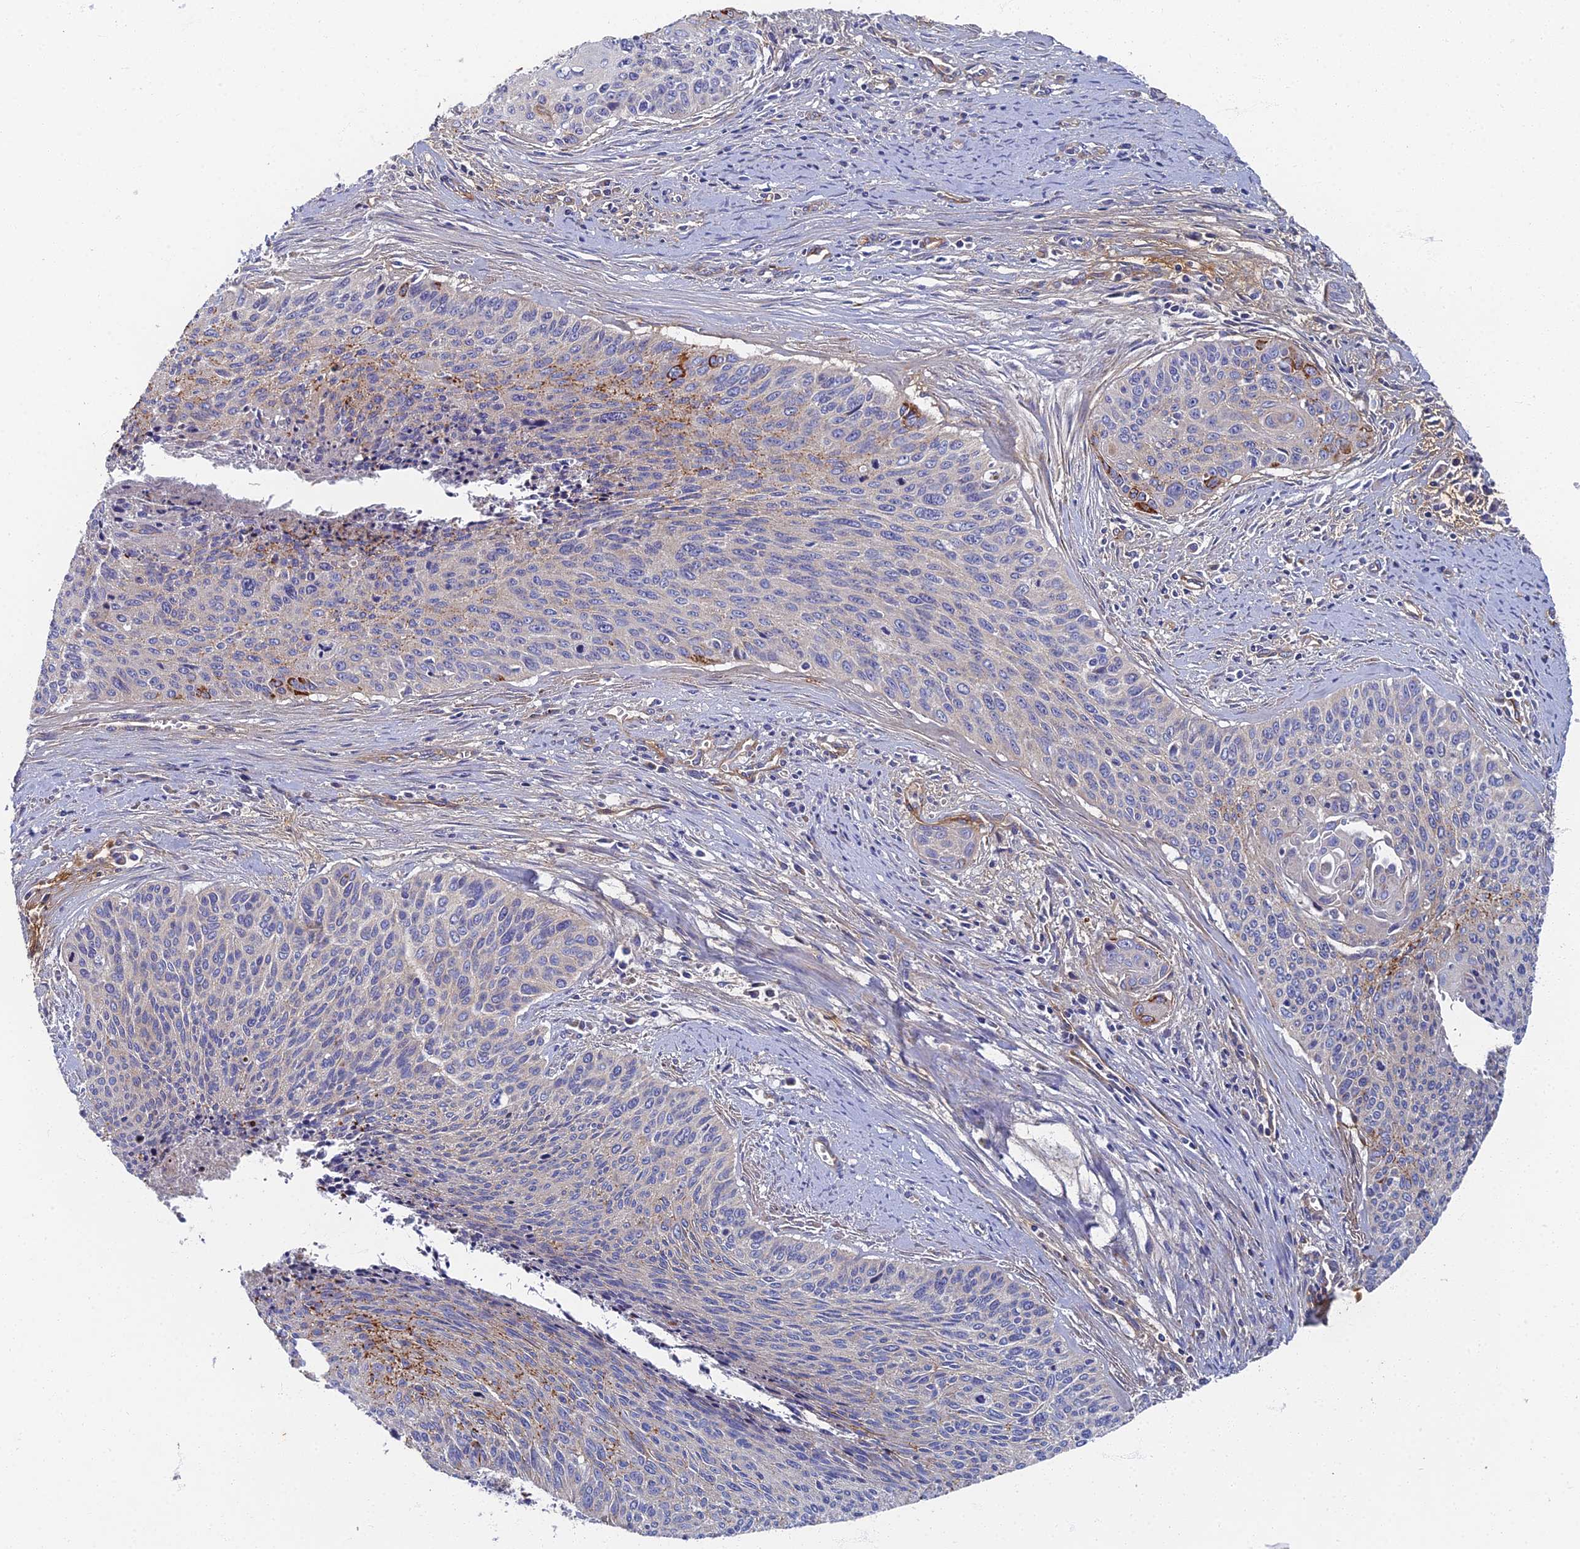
{"staining": {"intensity": "moderate", "quantity": "<25%", "location": "cytoplasmic/membranous"}, "tissue": "cervical cancer", "cell_type": "Tumor cells", "image_type": "cancer", "snomed": [{"axis": "morphology", "description": "Squamous cell carcinoma, NOS"}, {"axis": "topography", "description": "Cervix"}], "caption": "Protein staining of squamous cell carcinoma (cervical) tissue reveals moderate cytoplasmic/membranous positivity in about <25% of tumor cells.", "gene": "RNASEK", "patient": {"sex": "female", "age": 55}}